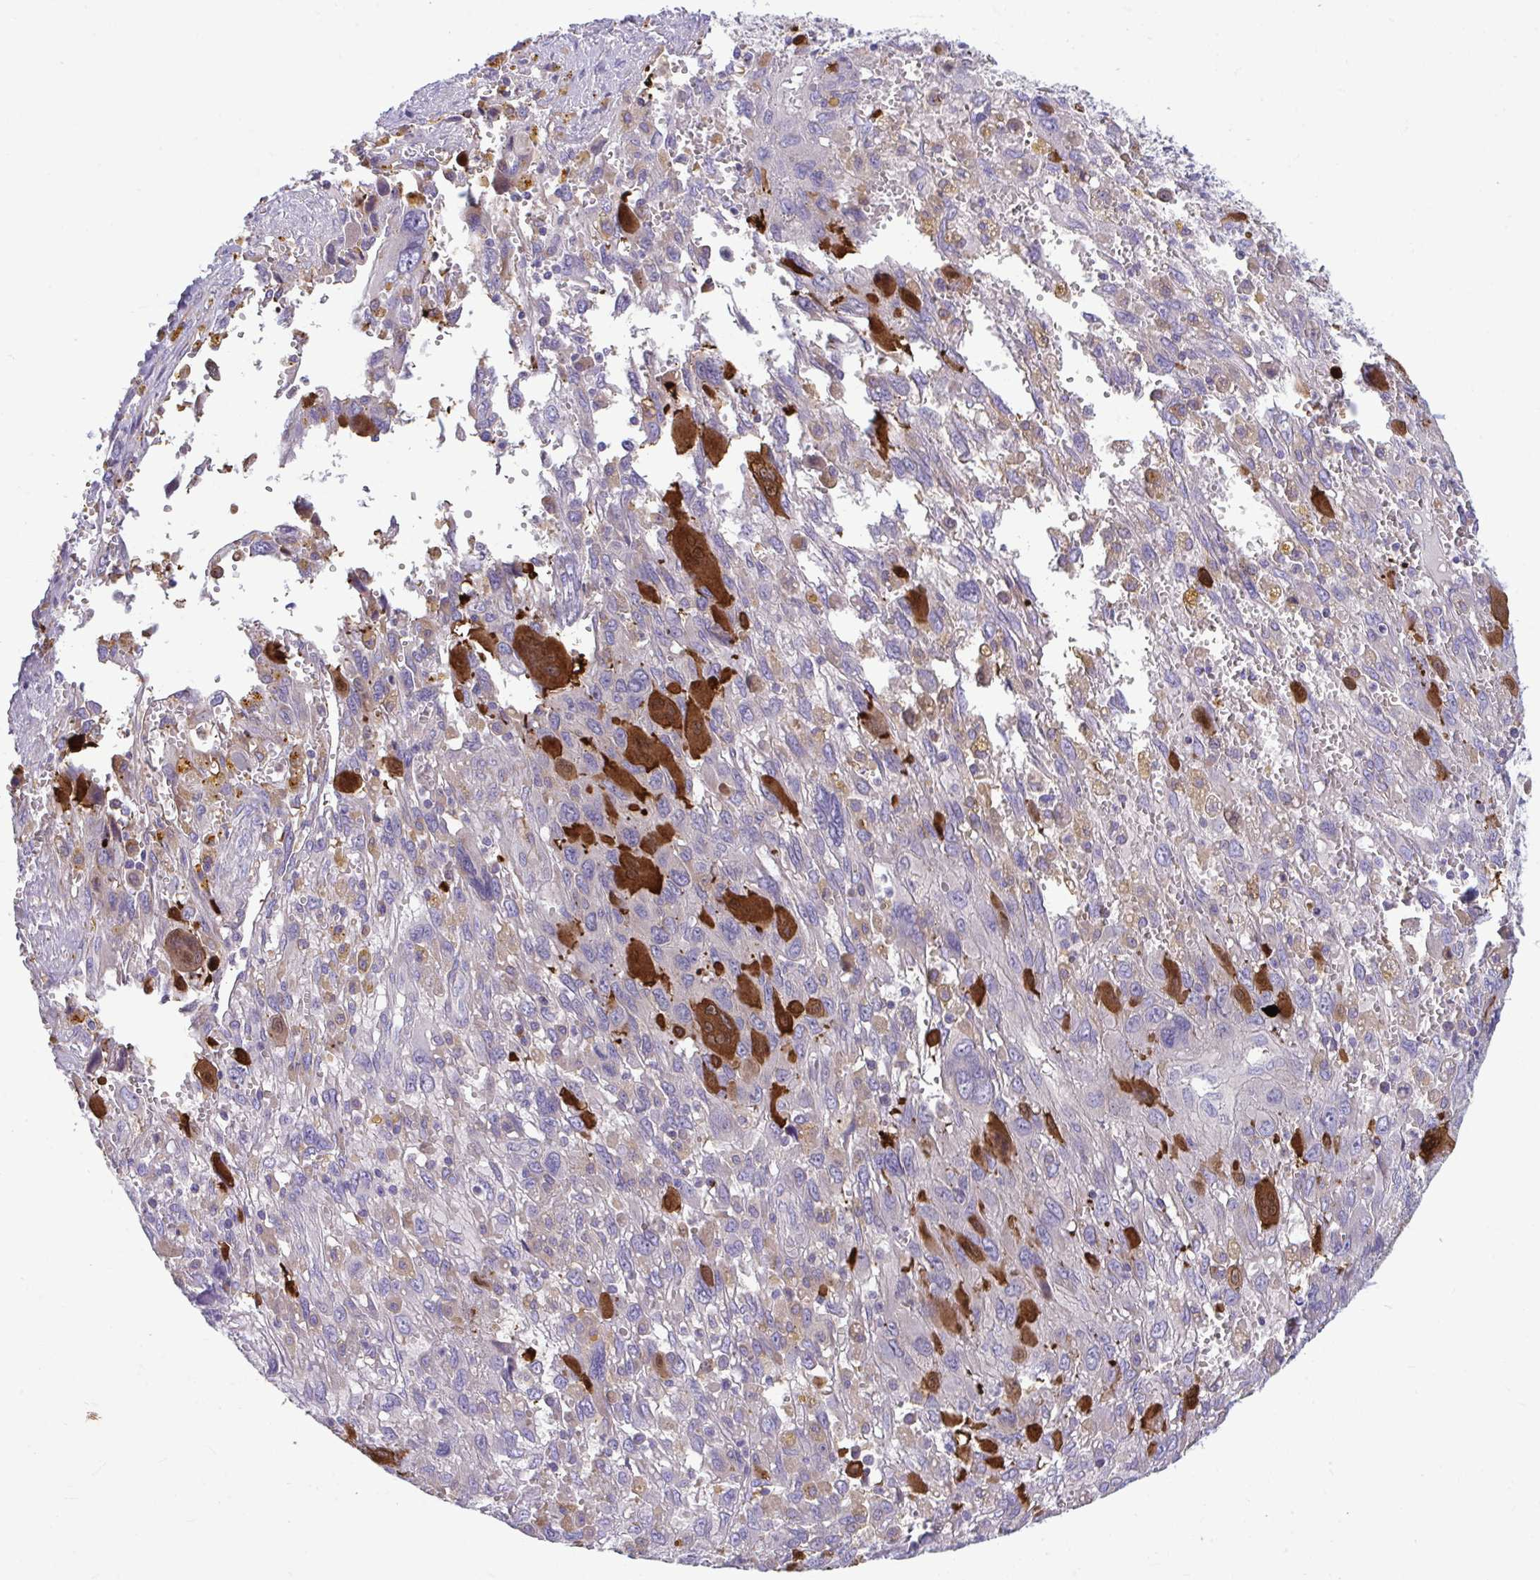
{"staining": {"intensity": "negative", "quantity": "none", "location": "none"}, "tissue": "pancreatic cancer", "cell_type": "Tumor cells", "image_type": "cancer", "snomed": [{"axis": "morphology", "description": "Adenocarcinoma, NOS"}, {"axis": "topography", "description": "Pancreas"}], "caption": "The micrograph reveals no significant staining in tumor cells of pancreatic cancer (adenocarcinoma). (DAB (3,3'-diaminobenzidine) immunohistochemistry (IHC) with hematoxylin counter stain).", "gene": "PIGZ", "patient": {"sex": "female", "age": 47}}